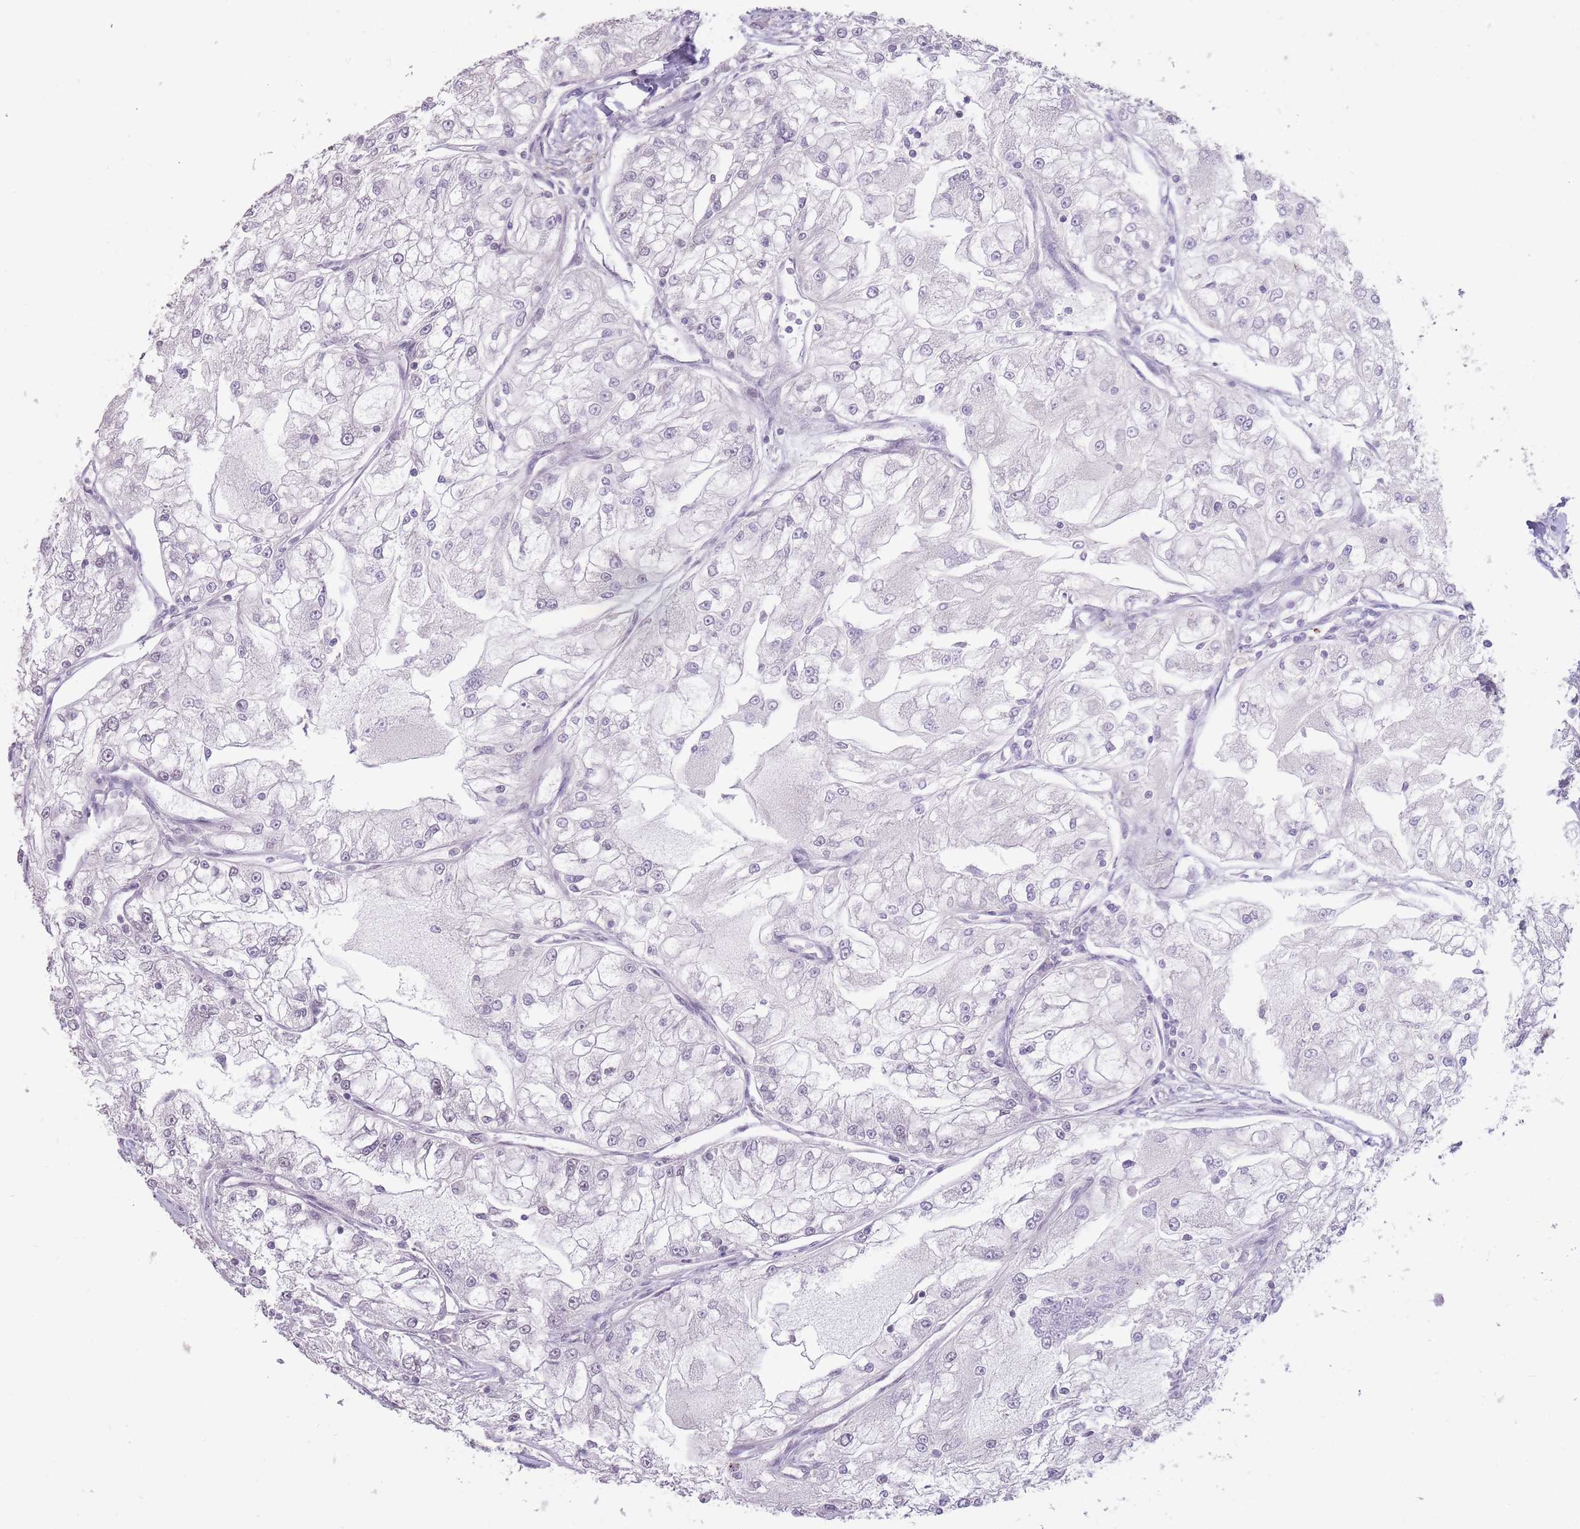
{"staining": {"intensity": "negative", "quantity": "none", "location": "none"}, "tissue": "renal cancer", "cell_type": "Tumor cells", "image_type": "cancer", "snomed": [{"axis": "morphology", "description": "Adenocarcinoma, NOS"}, {"axis": "topography", "description": "Kidney"}], "caption": "There is no significant staining in tumor cells of renal cancer.", "gene": "HNRNPUL1", "patient": {"sex": "female", "age": 72}}